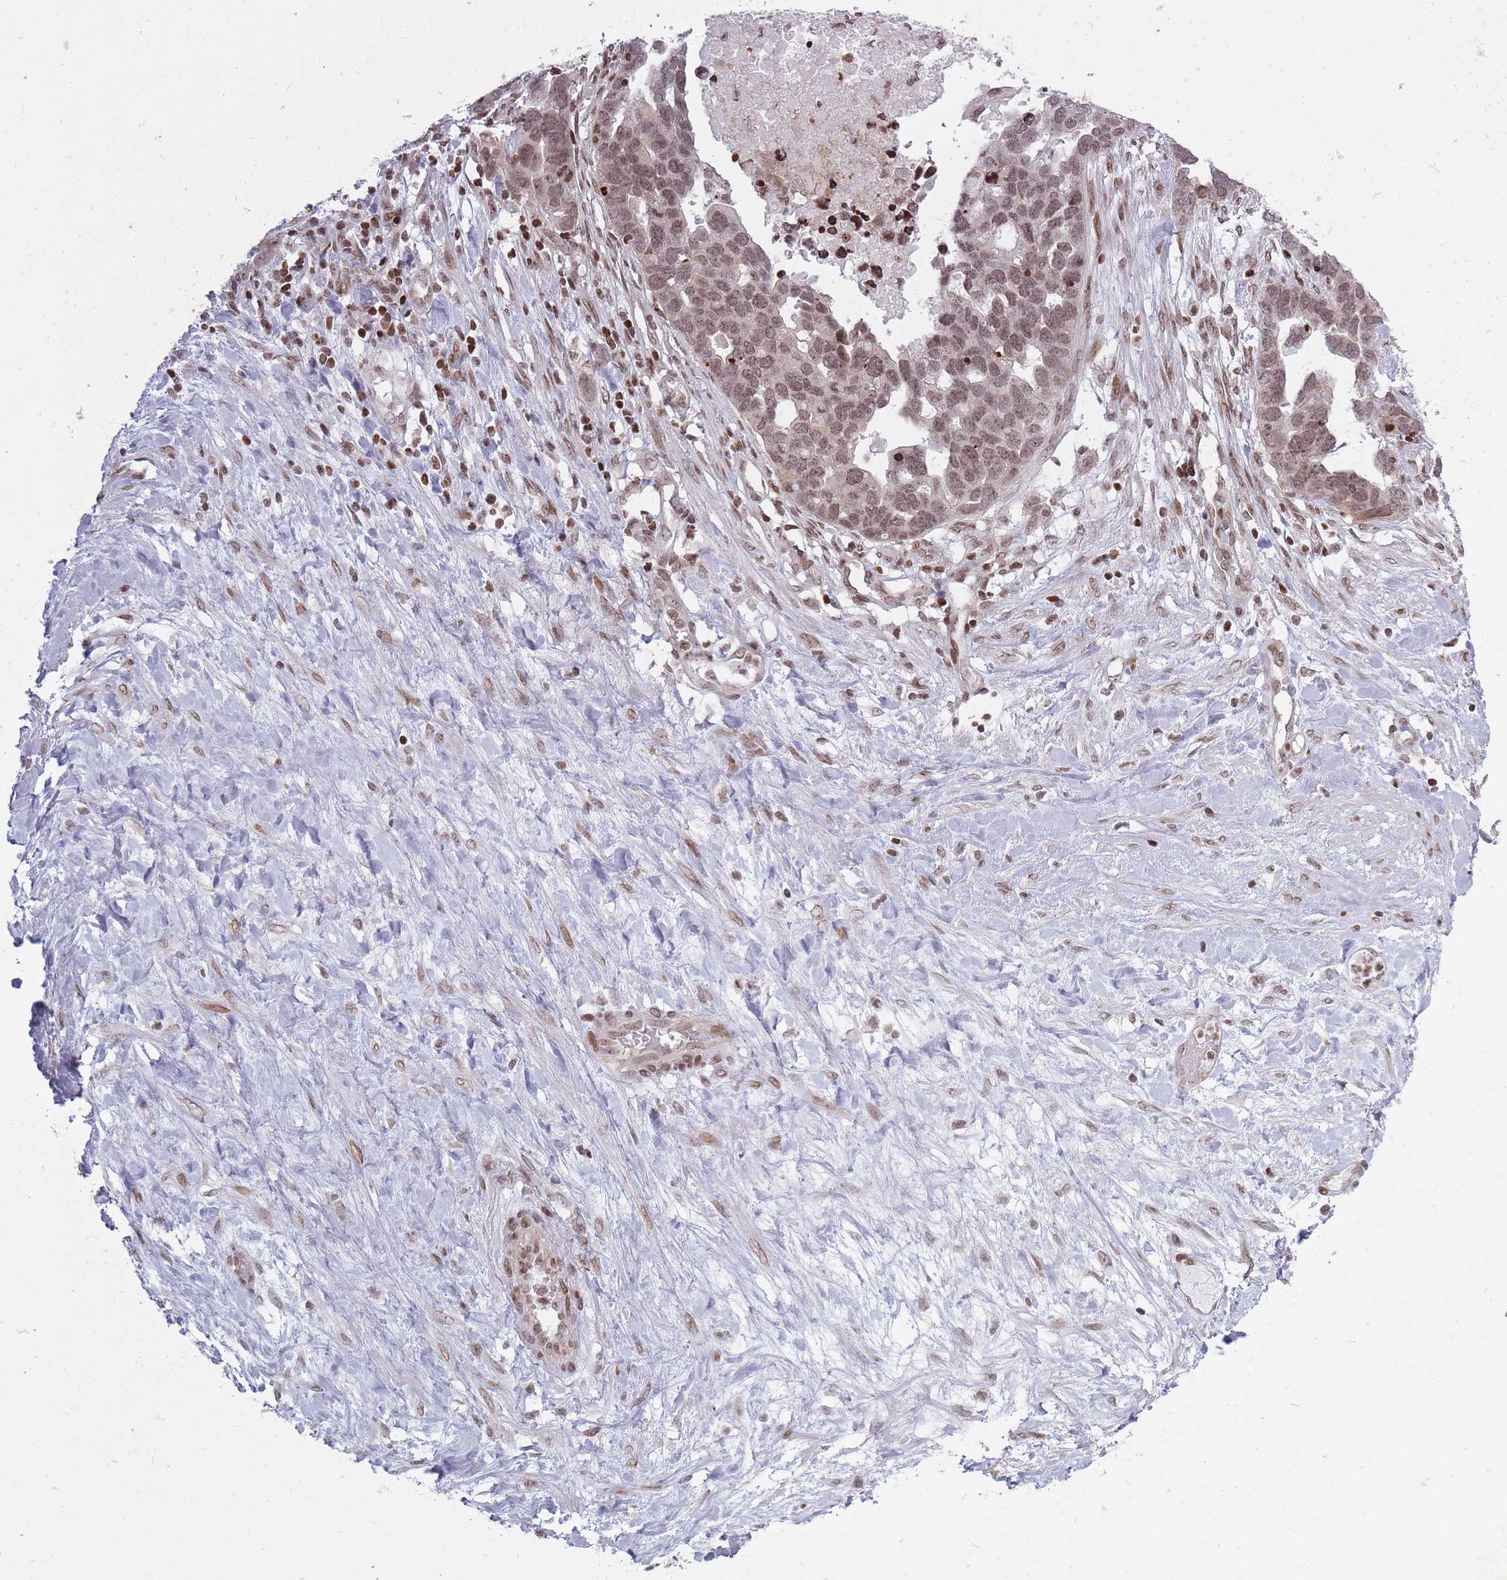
{"staining": {"intensity": "moderate", "quantity": ">75%", "location": "nuclear"}, "tissue": "ovarian cancer", "cell_type": "Tumor cells", "image_type": "cancer", "snomed": [{"axis": "morphology", "description": "Cystadenocarcinoma, serous, NOS"}, {"axis": "topography", "description": "Ovary"}], "caption": "There is medium levels of moderate nuclear expression in tumor cells of ovarian serous cystadenocarcinoma, as demonstrated by immunohistochemical staining (brown color).", "gene": "TMC6", "patient": {"sex": "female", "age": 54}}